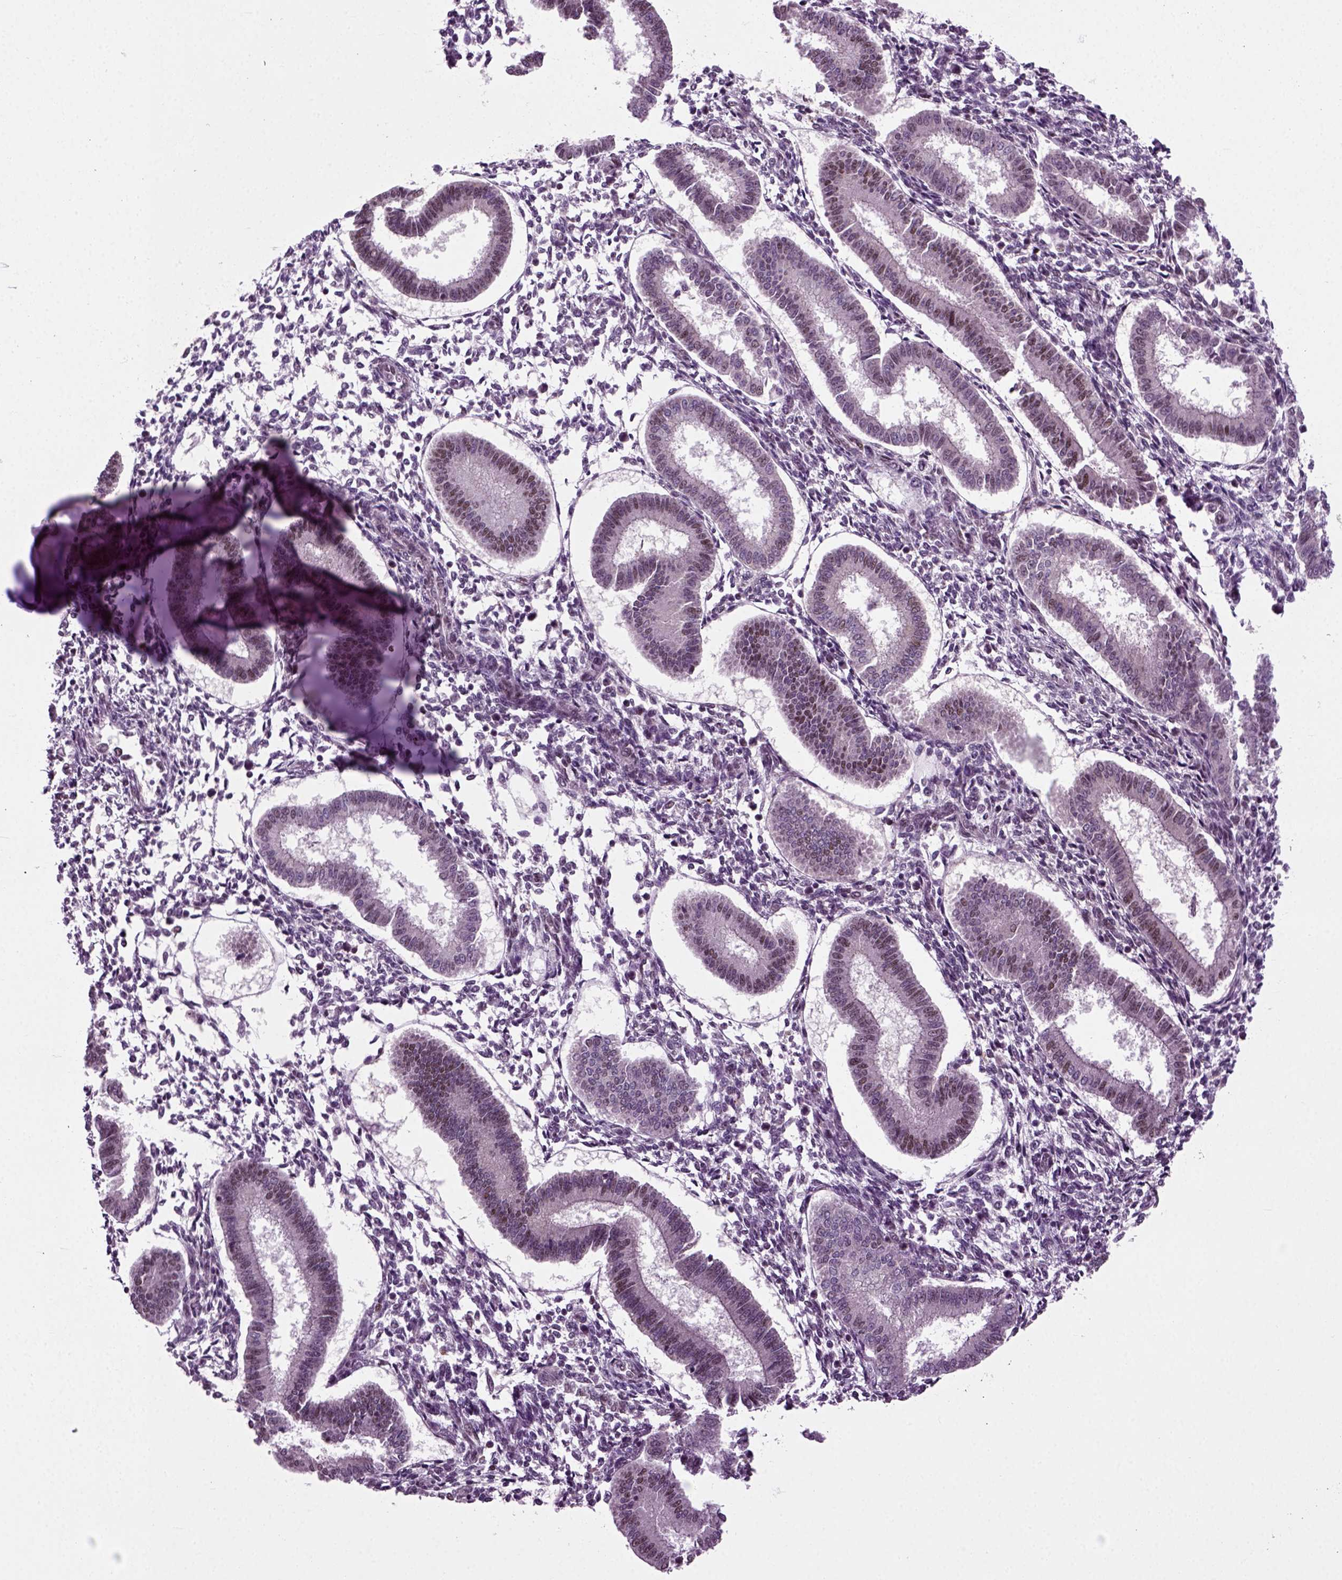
{"staining": {"intensity": "moderate", "quantity": "25%-75%", "location": "nuclear"}, "tissue": "endometrium", "cell_type": "Cells in endometrial stroma", "image_type": "normal", "snomed": [{"axis": "morphology", "description": "Normal tissue, NOS"}, {"axis": "topography", "description": "Endometrium"}], "caption": "IHC of normal endometrium reveals medium levels of moderate nuclear expression in about 25%-75% of cells in endometrial stroma.", "gene": "RCOR3", "patient": {"sex": "female", "age": 43}}